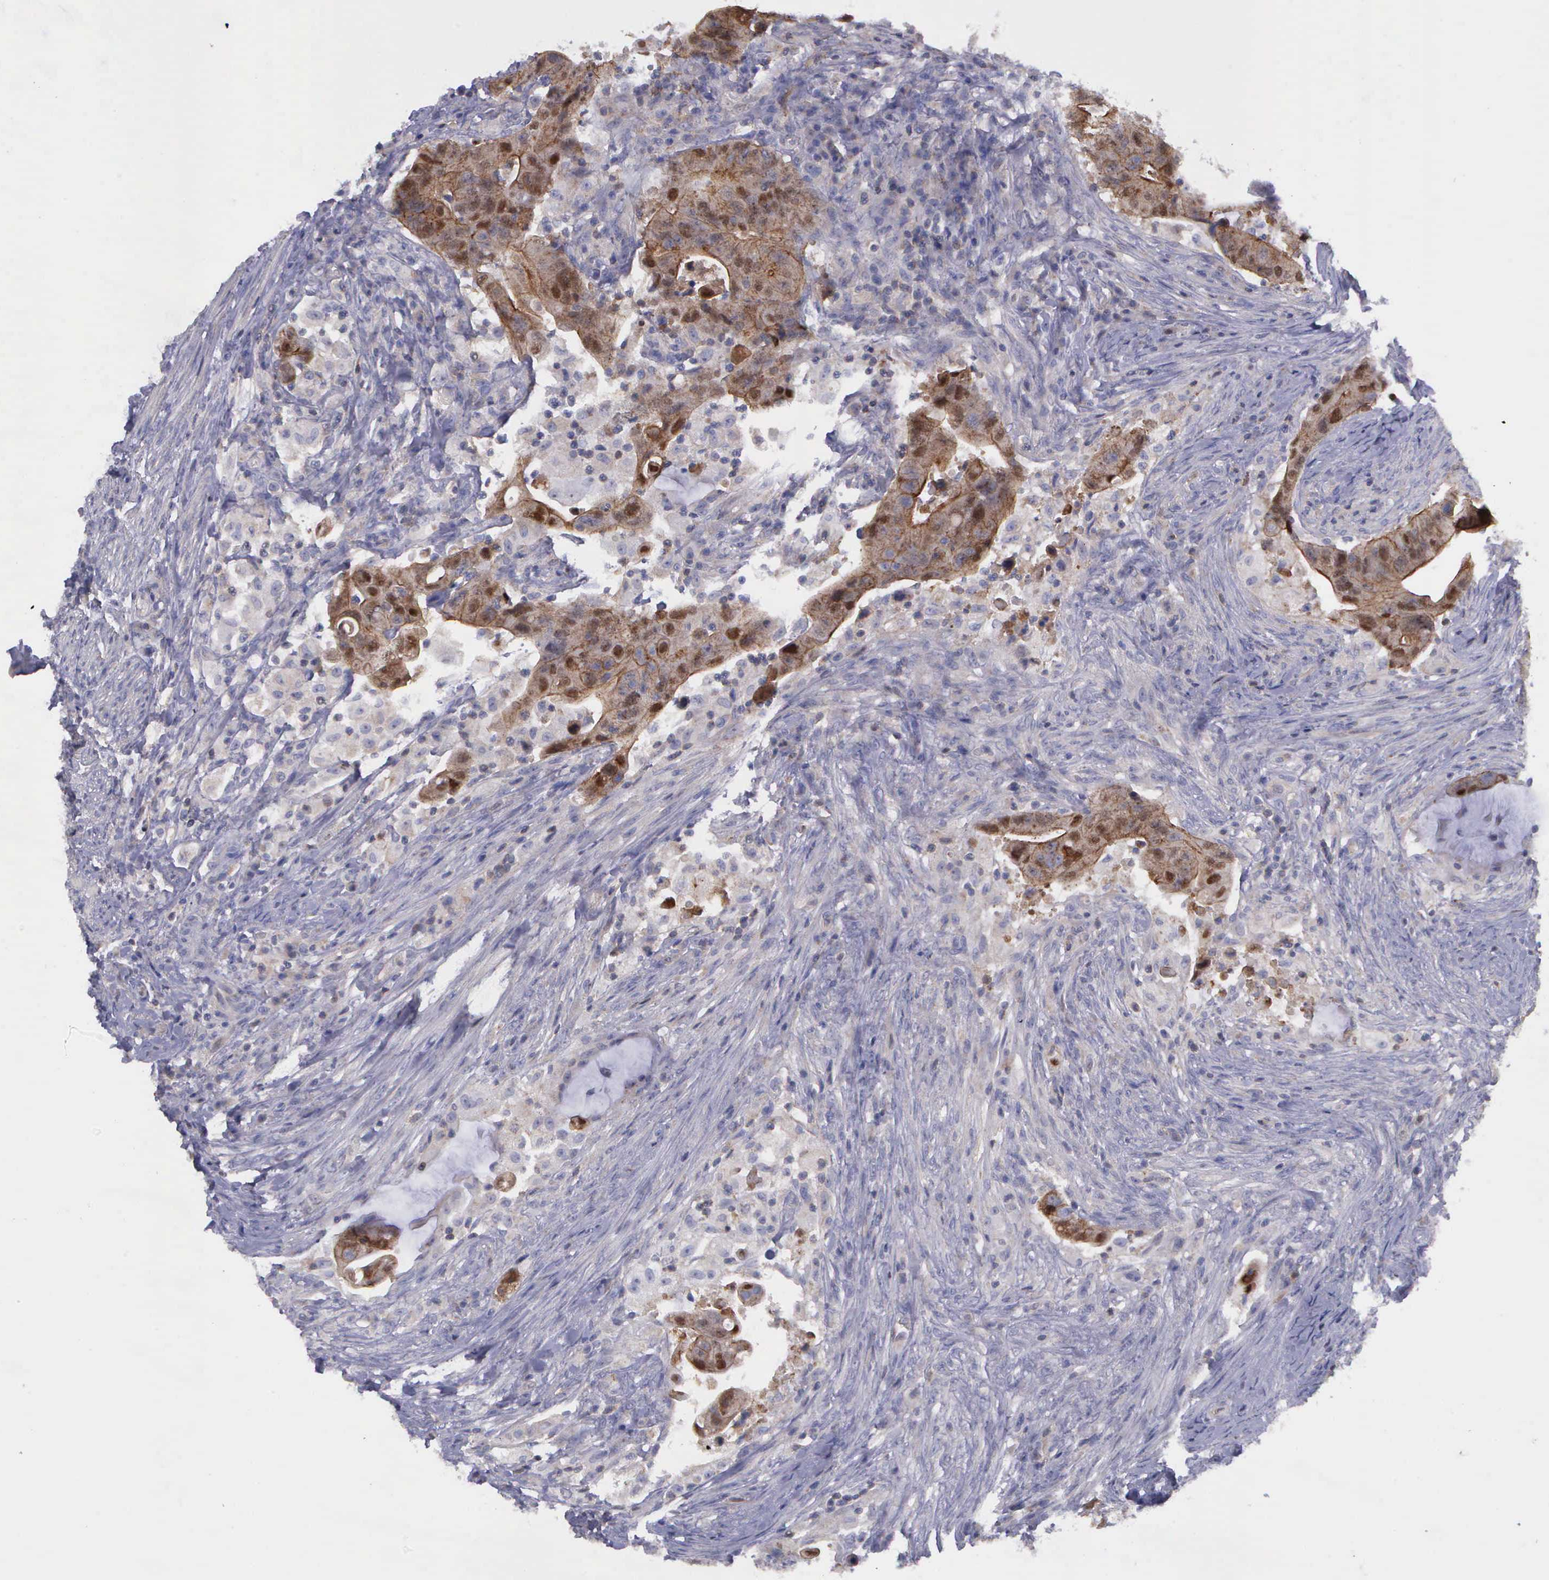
{"staining": {"intensity": "moderate", "quantity": ">75%", "location": "cytoplasmic/membranous,nuclear"}, "tissue": "colorectal cancer", "cell_type": "Tumor cells", "image_type": "cancer", "snomed": [{"axis": "morphology", "description": "Adenocarcinoma, NOS"}, {"axis": "topography", "description": "Rectum"}], "caption": "Human colorectal adenocarcinoma stained with a brown dye shows moderate cytoplasmic/membranous and nuclear positive positivity in approximately >75% of tumor cells.", "gene": "MICAL3", "patient": {"sex": "female", "age": 71}}